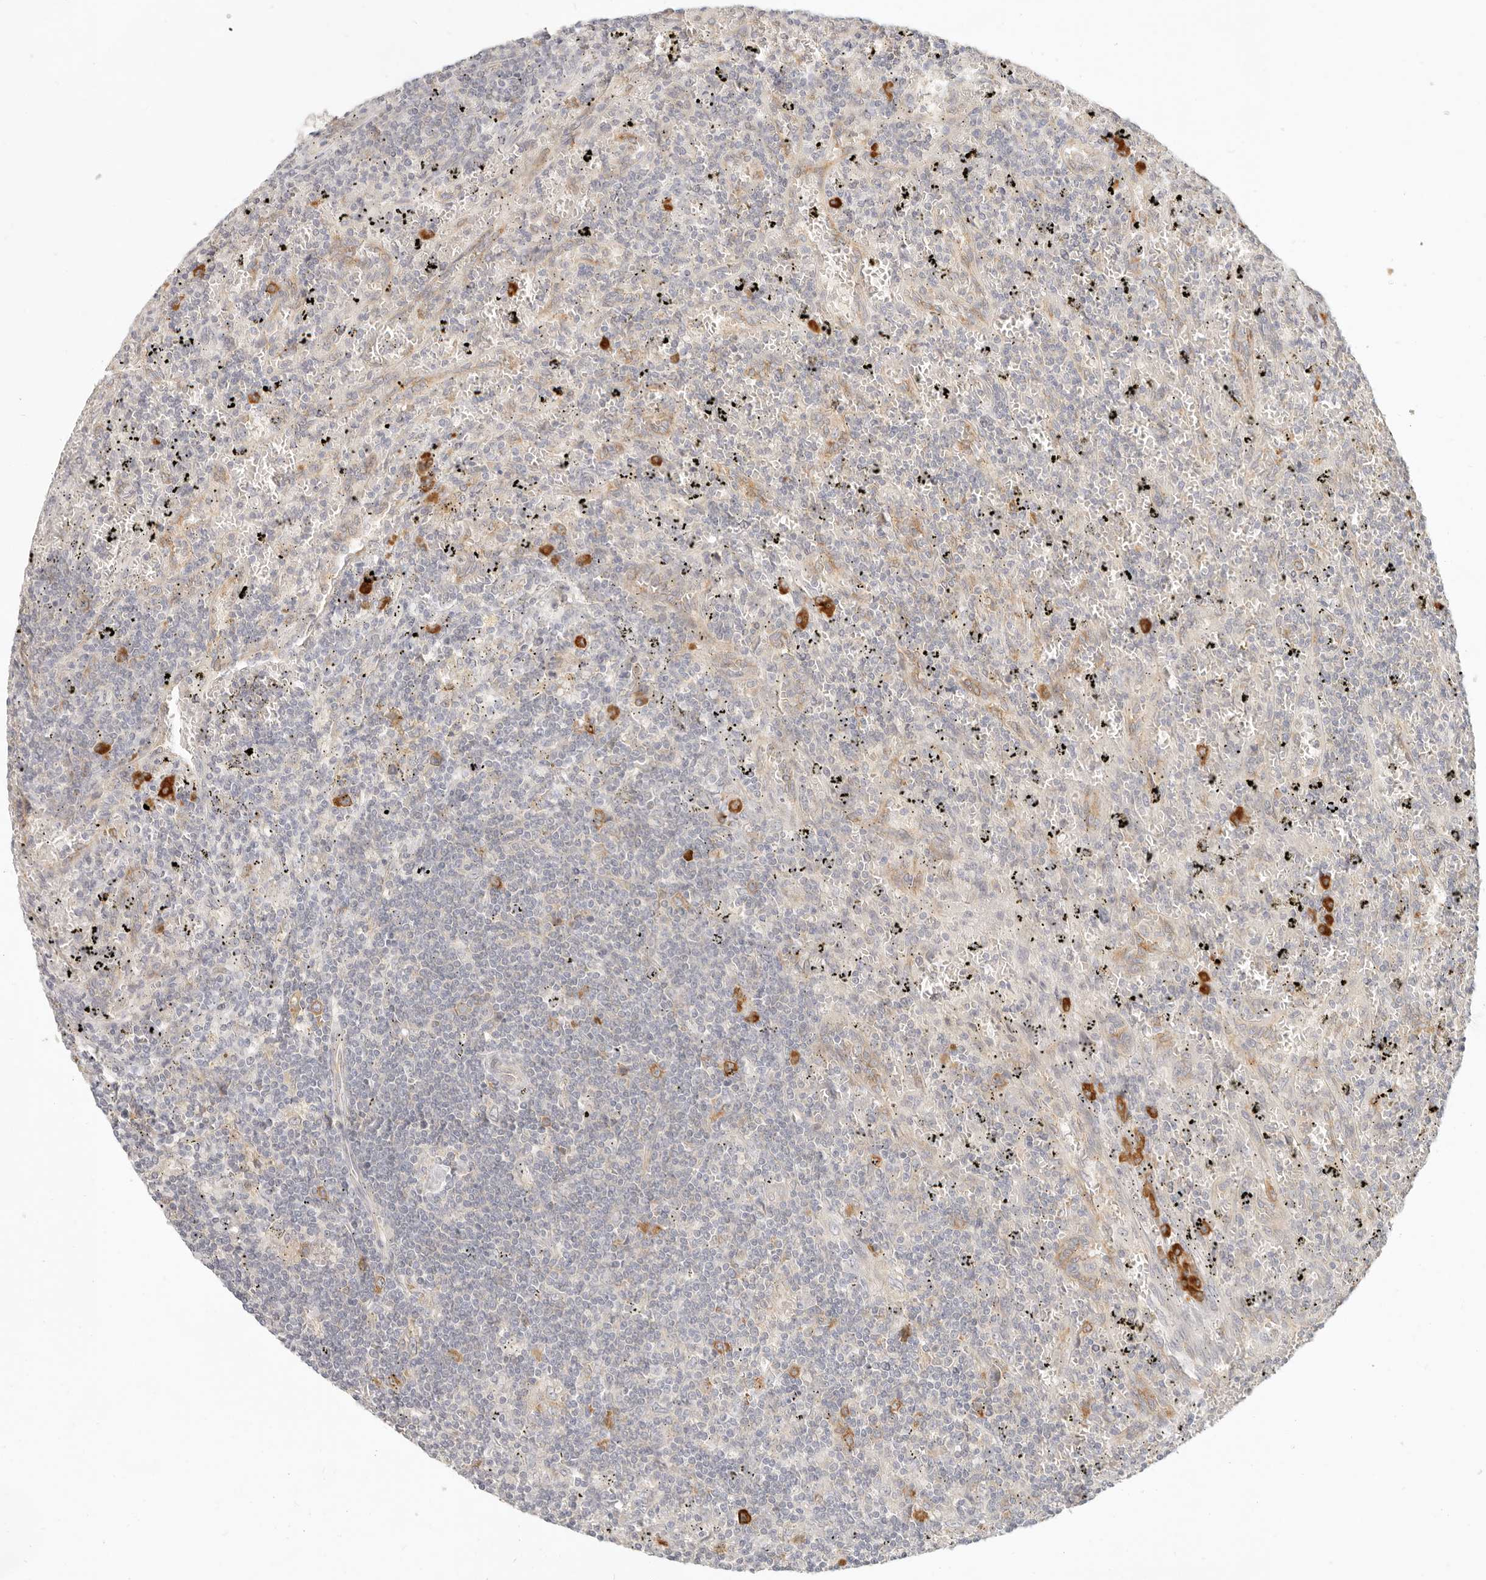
{"staining": {"intensity": "negative", "quantity": "none", "location": "none"}, "tissue": "lymphoma", "cell_type": "Tumor cells", "image_type": "cancer", "snomed": [{"axis": "morphology", "description": "Malignant lymphoma, non-Hodgkin's type, Low grade"}, {"axis": "topography", "description": "Spleen"}], "caption": "Histopathology image shows no protein staining in tumor cells of lymphoma tissue.", "gene": "PABPC4", "patient": {"sex": "male", "age": 76}}